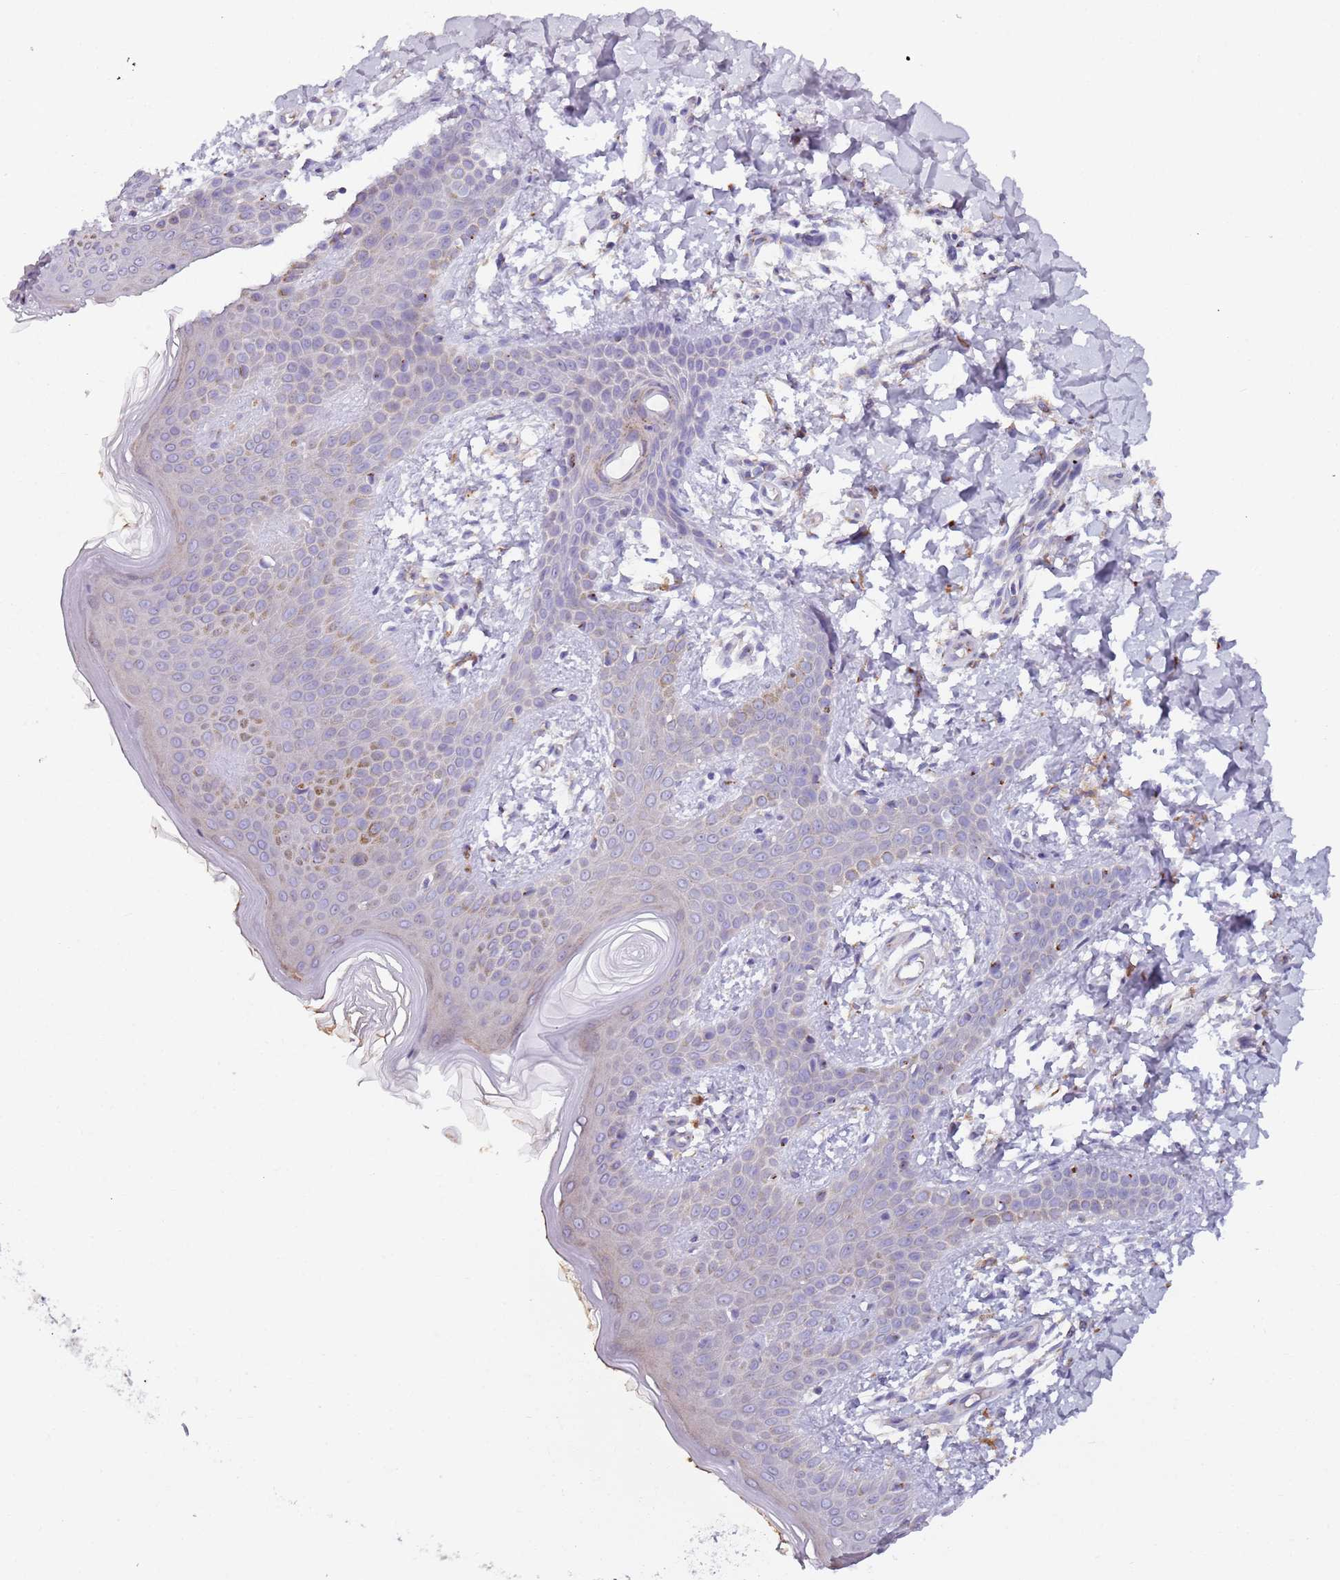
{"staining": {"intensity": "moderate", "quantity": "<25%", "location": "cytoplasmic/membranous"}, "tissue": "skin", "cell_type": "Fibroblasts", "image_type": "normal", "snomed": [{"axis": "morphology", "description": "Normal tissue, NOS"}, {"axis": "topography", "description": "Skin"}], "caption": "A low amount of moderate cytoplasmic/membranous staining is present in about <25% of fibroblasts in benign skin. The staining is performed using DAB (3,3'-diaminobenzidine) brown chromogen to label protein expression. The nuclei are counter-stained blue using hematoxylin.", "gene": "AKTIP", "patient": {"sex": "male", "age": 36}}